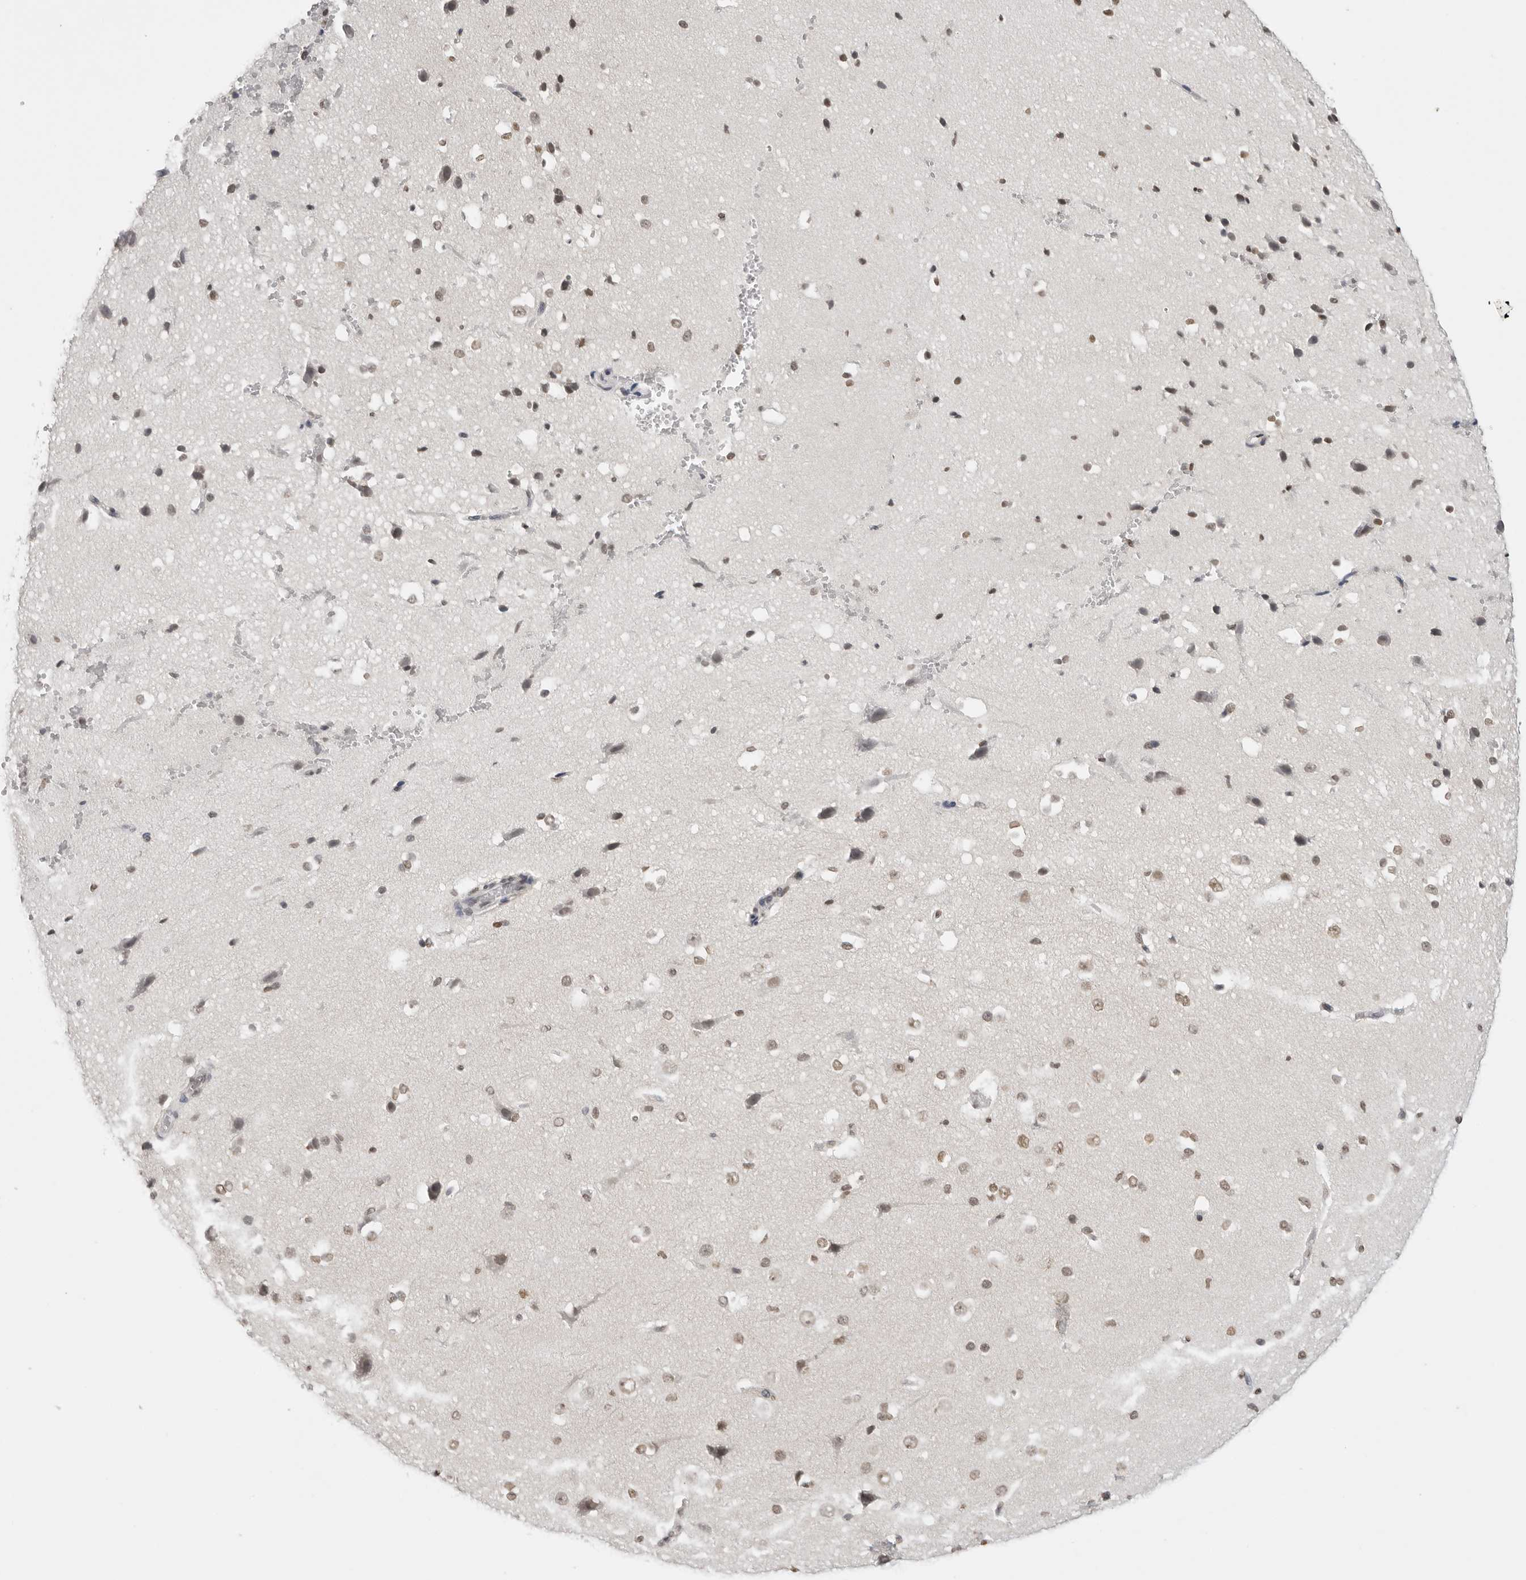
{"staining": {"intensity": "moderate", "quantity": "25%-75%", "location": "nuclear"}, "tissue": "cerebral cortex", "cell_type": "Endothelial cells", "image_type": "normal", "snomed": [{"axis": "morphology", "description": "Normal tissue, NOS"}, {"axis": "morphology", "description": "Developmental malformation"}, {"axis": "topography", "description": "Cerebral cortex"}], "caption": "Endothelial cells show medium levels of moderate nuclear expression in approximately 25%-75% of cells in benign cerebral cortex.", "gene": "RPA2", "patient": {"sex": "female", "age": 30}}